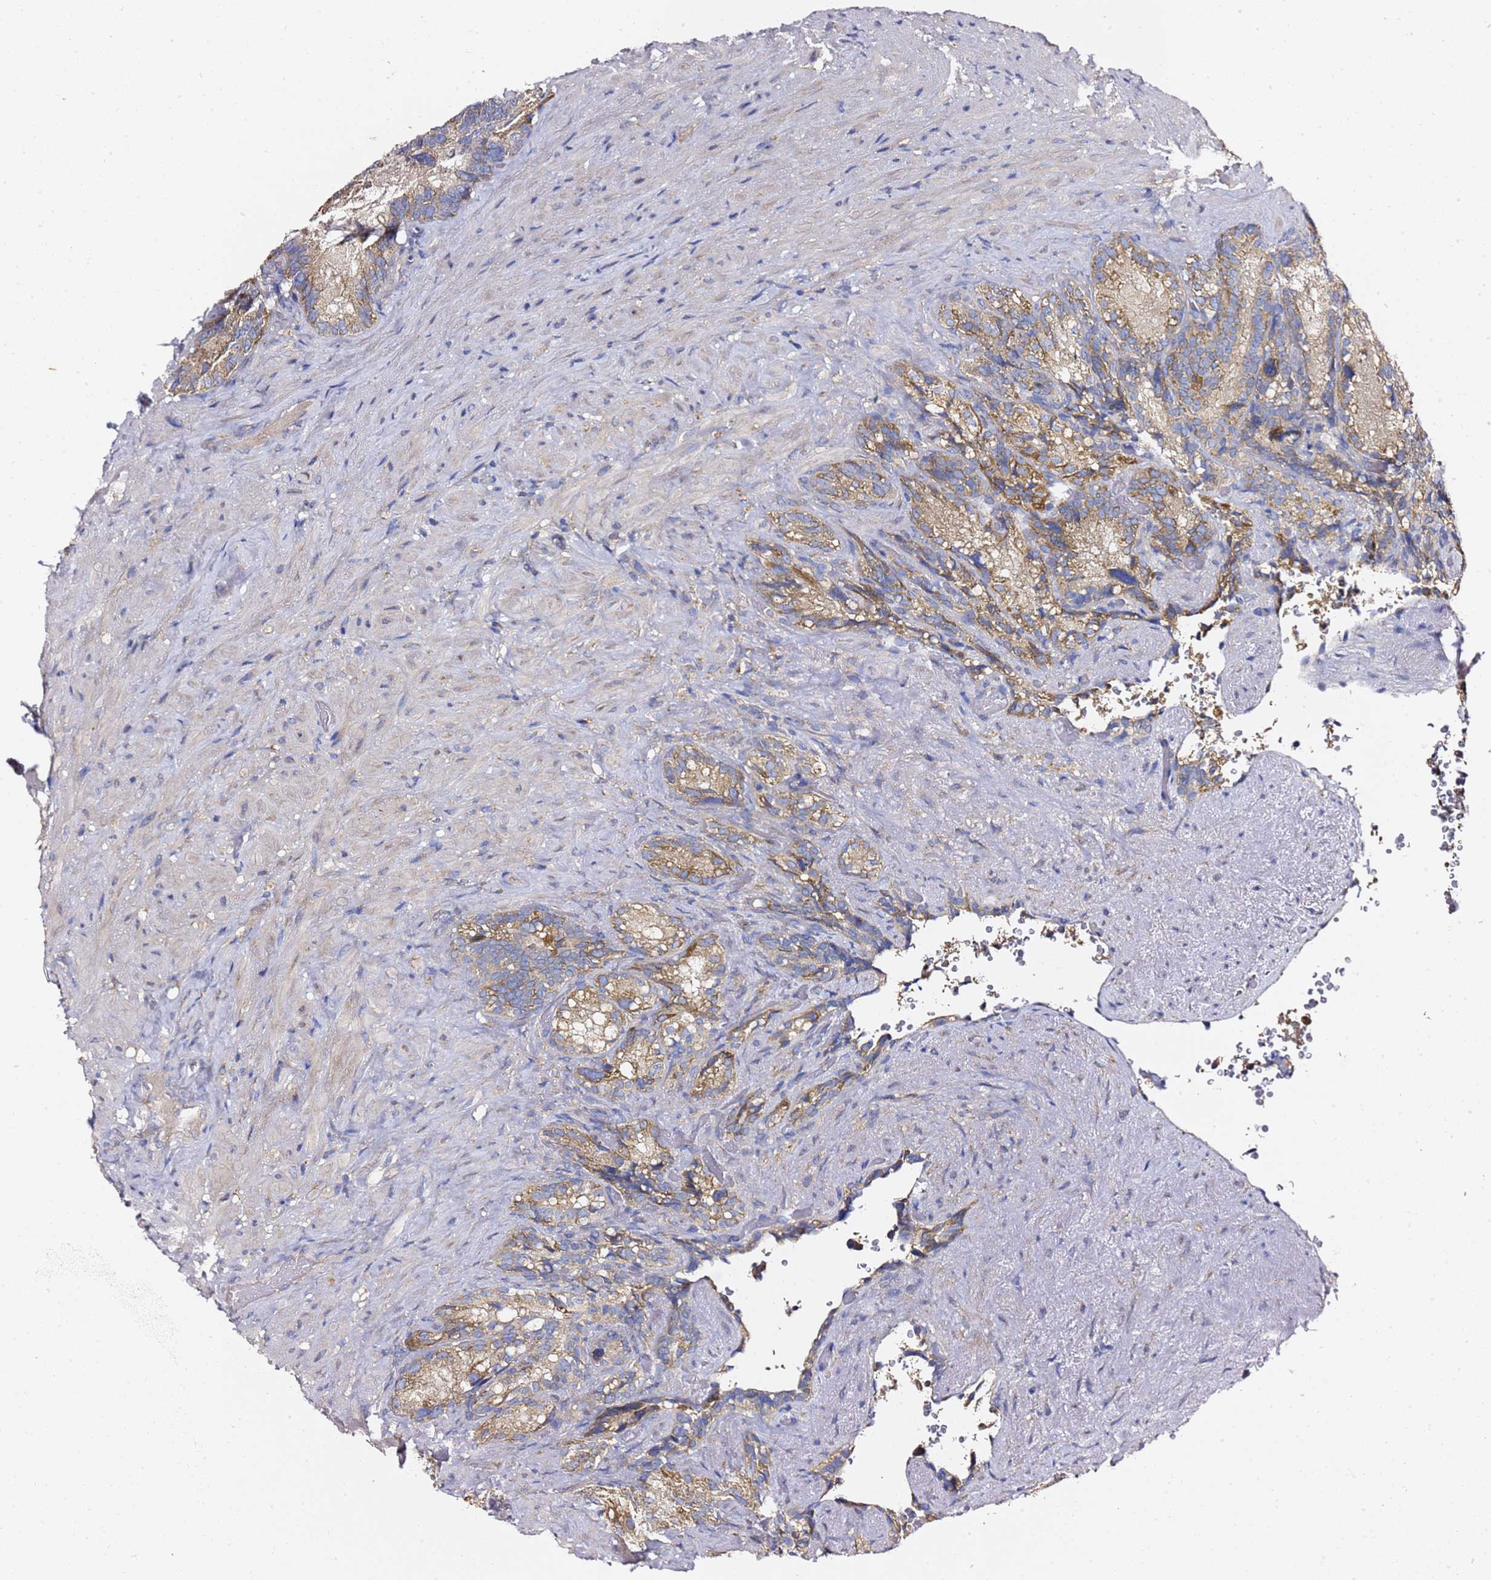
{"staining": {"intensity": "moderate", "quantity": ">75%", "location": "cytoplasmic/membranous"}, "tissue": "seminal vesicle", "cell_type": "Glandular cells", "image_type": "normal", "snomed": [{"axis": "morphology", "description": "Normal tissue, NOS"}, {"axis": "topography", "description": "Seminal veicle"}], "caption": "This is a micrograph of IHC staining of unremarkable seminal vesicle, which shows moderate expression in the cytoplasmic/membranous of glandular cells.", "gene": "C19orf12", "patient": {"sex": "male", "age": 62}}